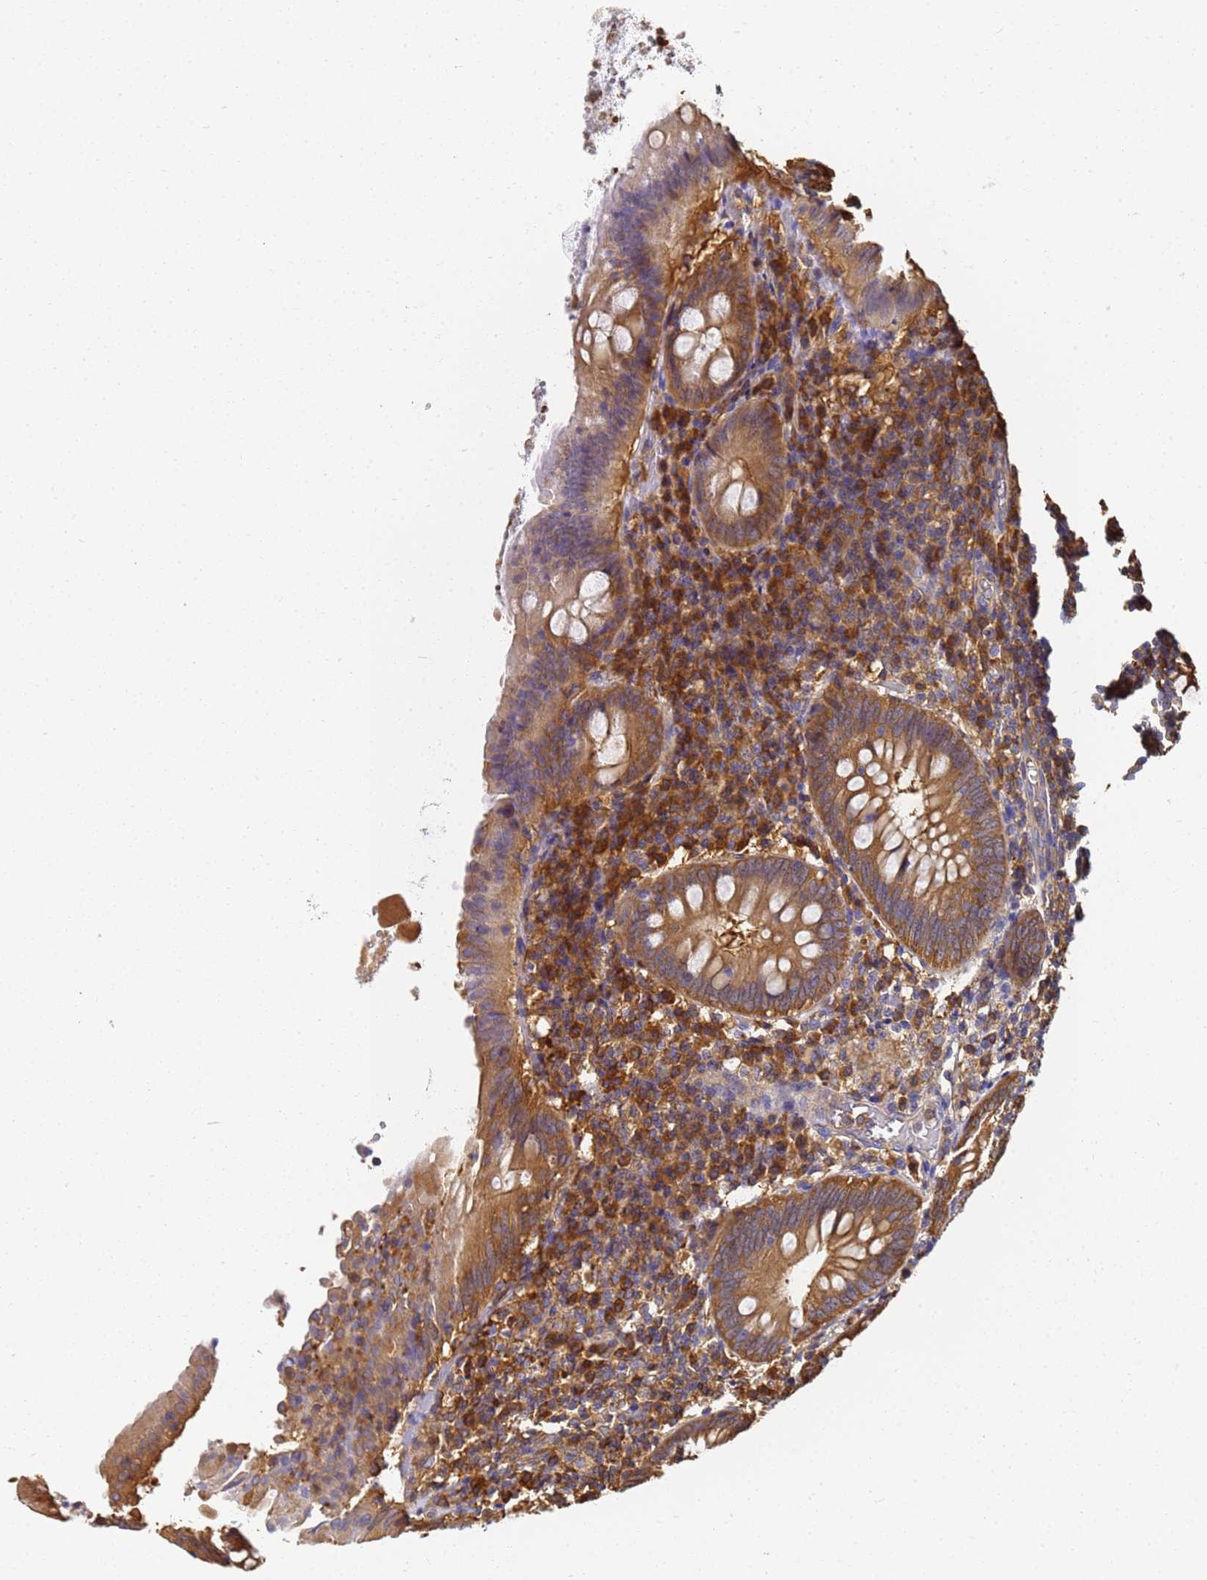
{"staining": {"intensity": "moderate", "quantity": ">75%", "location": "cytoplasmic/membranous"}, "tissue": "appendix", "cell_type": "Glandular cells", "image_type": "normal", "snomed": [{"axis": "morphology", "description": "Normal tissue, NOS"}, {"axis": "topography", "description": "Appendix"}], "caption": "Brown immunohistochemical staining in normal appendix shows moderate cytoplasmic/membranous staining in approximately >75% of glandular cells. (Stains: DAB (3,3'-diaminobenzidine) in brown, nuclei in blue, Microscopy: brightfield microscopy at high magnification).", "gene": "NME1", "patient": {"sex": "female", "age": 54}}